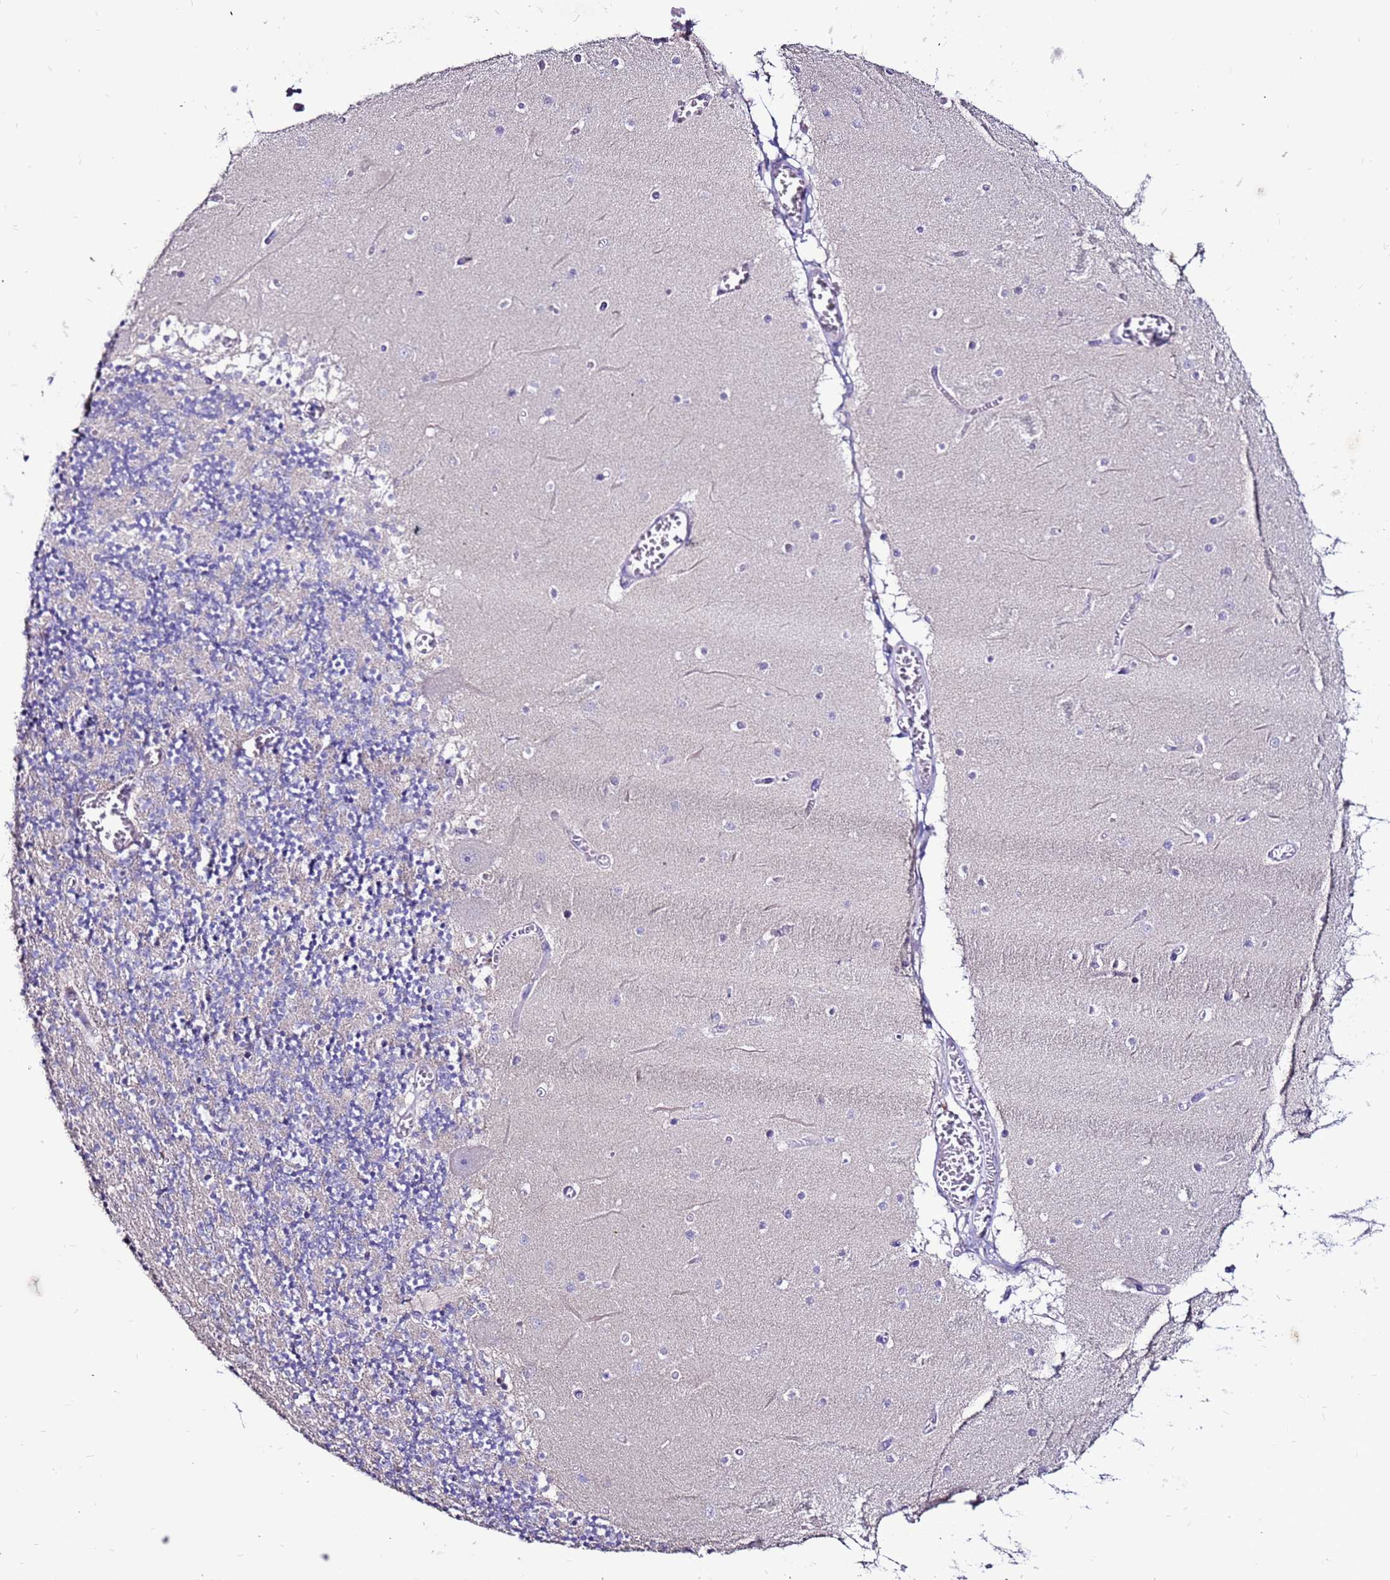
{"staining": {"intensity": "negative", "quantity": "none", "location": "none"}, "tissue": "cerebellum", "cell_type": "Cells in granular layer", "image_type": "normal", "snomed": [{"axis": "morphology", "description": "Normal tissue, NOS"}, {"axis": "topography", "description": "Cerebellum"}], "caption": "An IHC histopathology image of unremarkable cerebellum is shown. There is no staining in cells in granular layer of cerebellum.", "gene": "SLC44A3", "patient": {"sex": "female", "age": 28}}